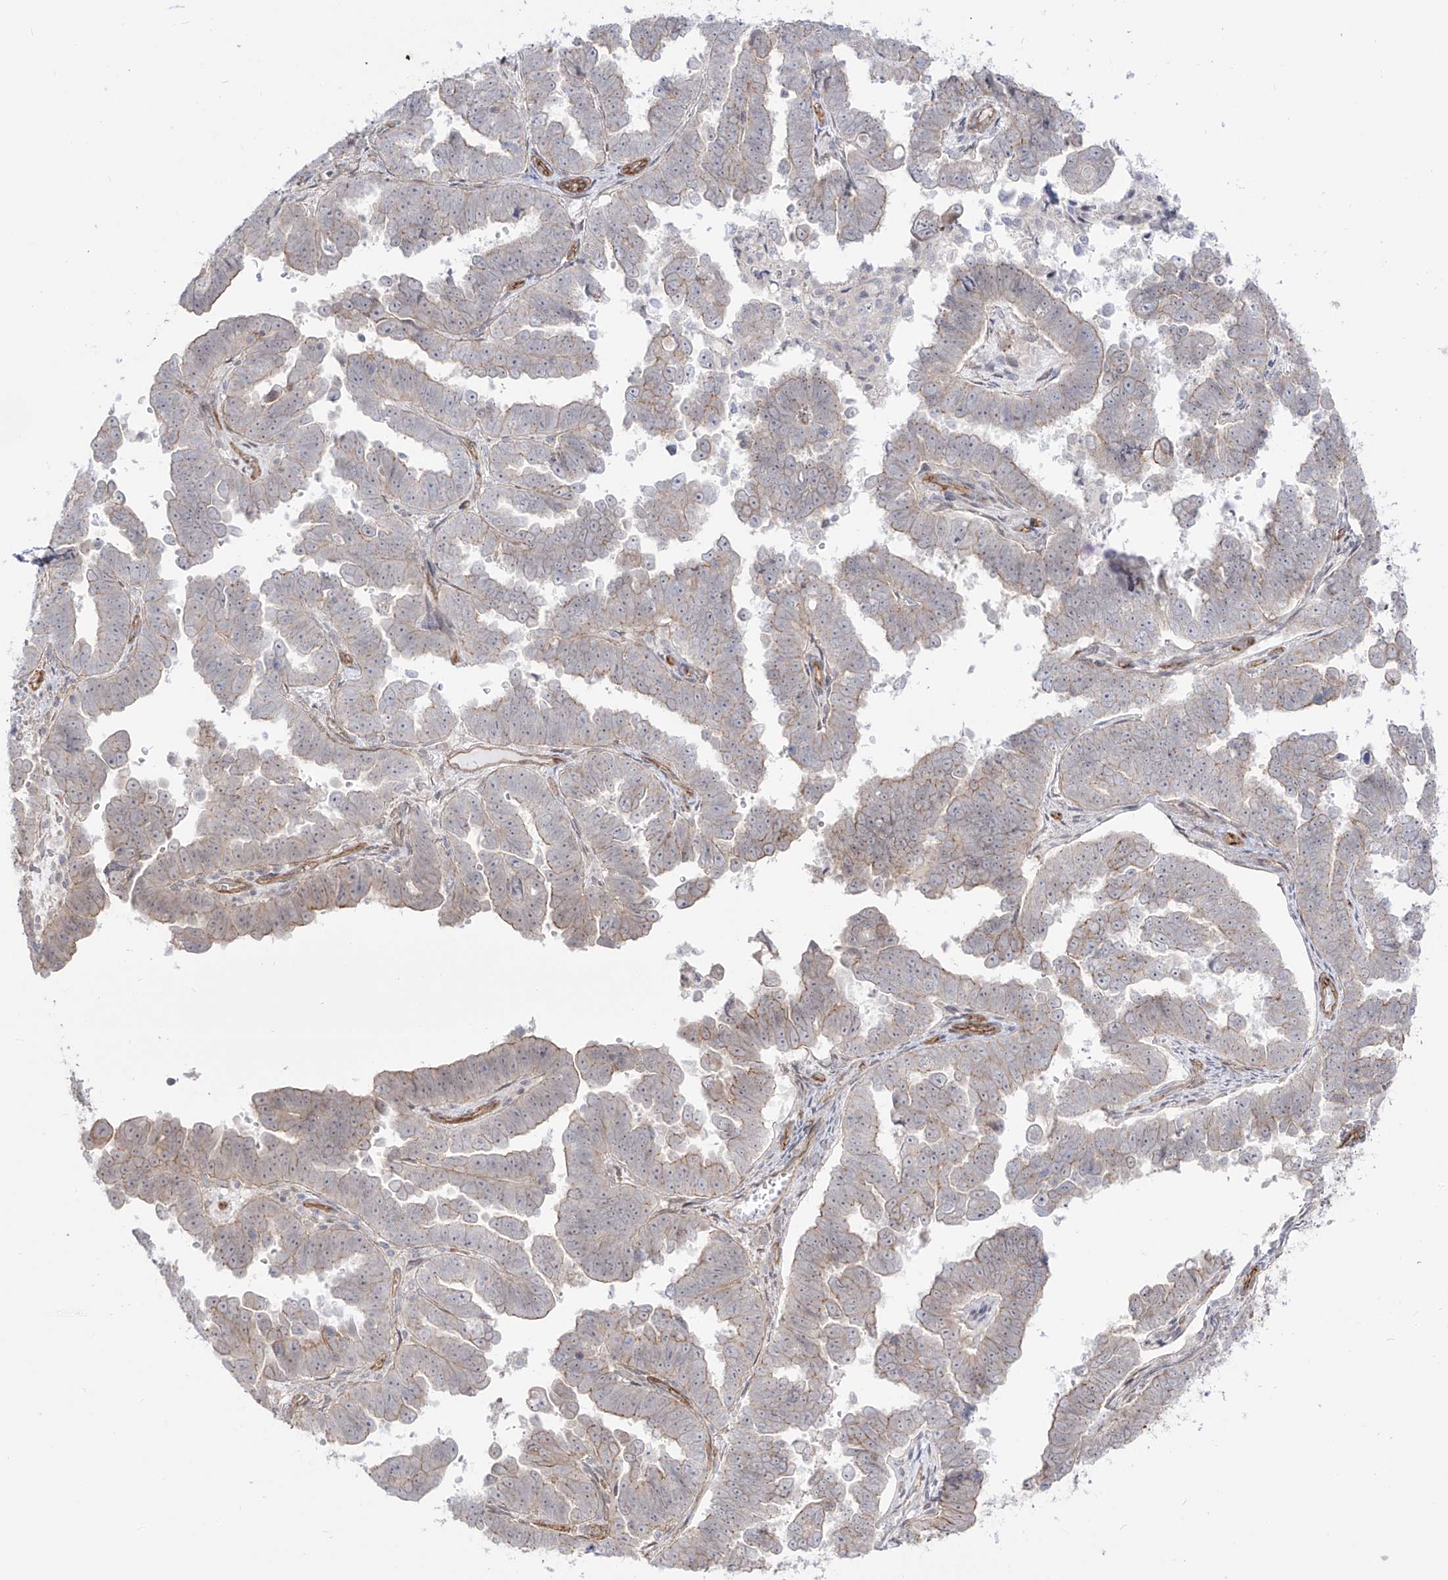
{"staining": {"intensity": "moderate", "quantity": "<25%", "location": "cytoplasmic/membranous"}, "tissue": "endometrial cancer", "cell_type": "Tumor cells", "image_type": "cancer", "snomed": [{"axis": "morphology", "description": "Adenocarcinoma, NOS"}, {"axis": "topography", "description": "Endometrium"}], "caption": "Protein staining of adenocarcinoma (endometrial) tissue shows moderate cytoplasmic/membranous expression in about <25% of tumor cells. The staining was performed using DAB, with brown indicating positive protein expression. Nuclei are stained blue with hematoxylin.", "gene": "ZNF180", "patient": {"sex": "female", "age": 75}}